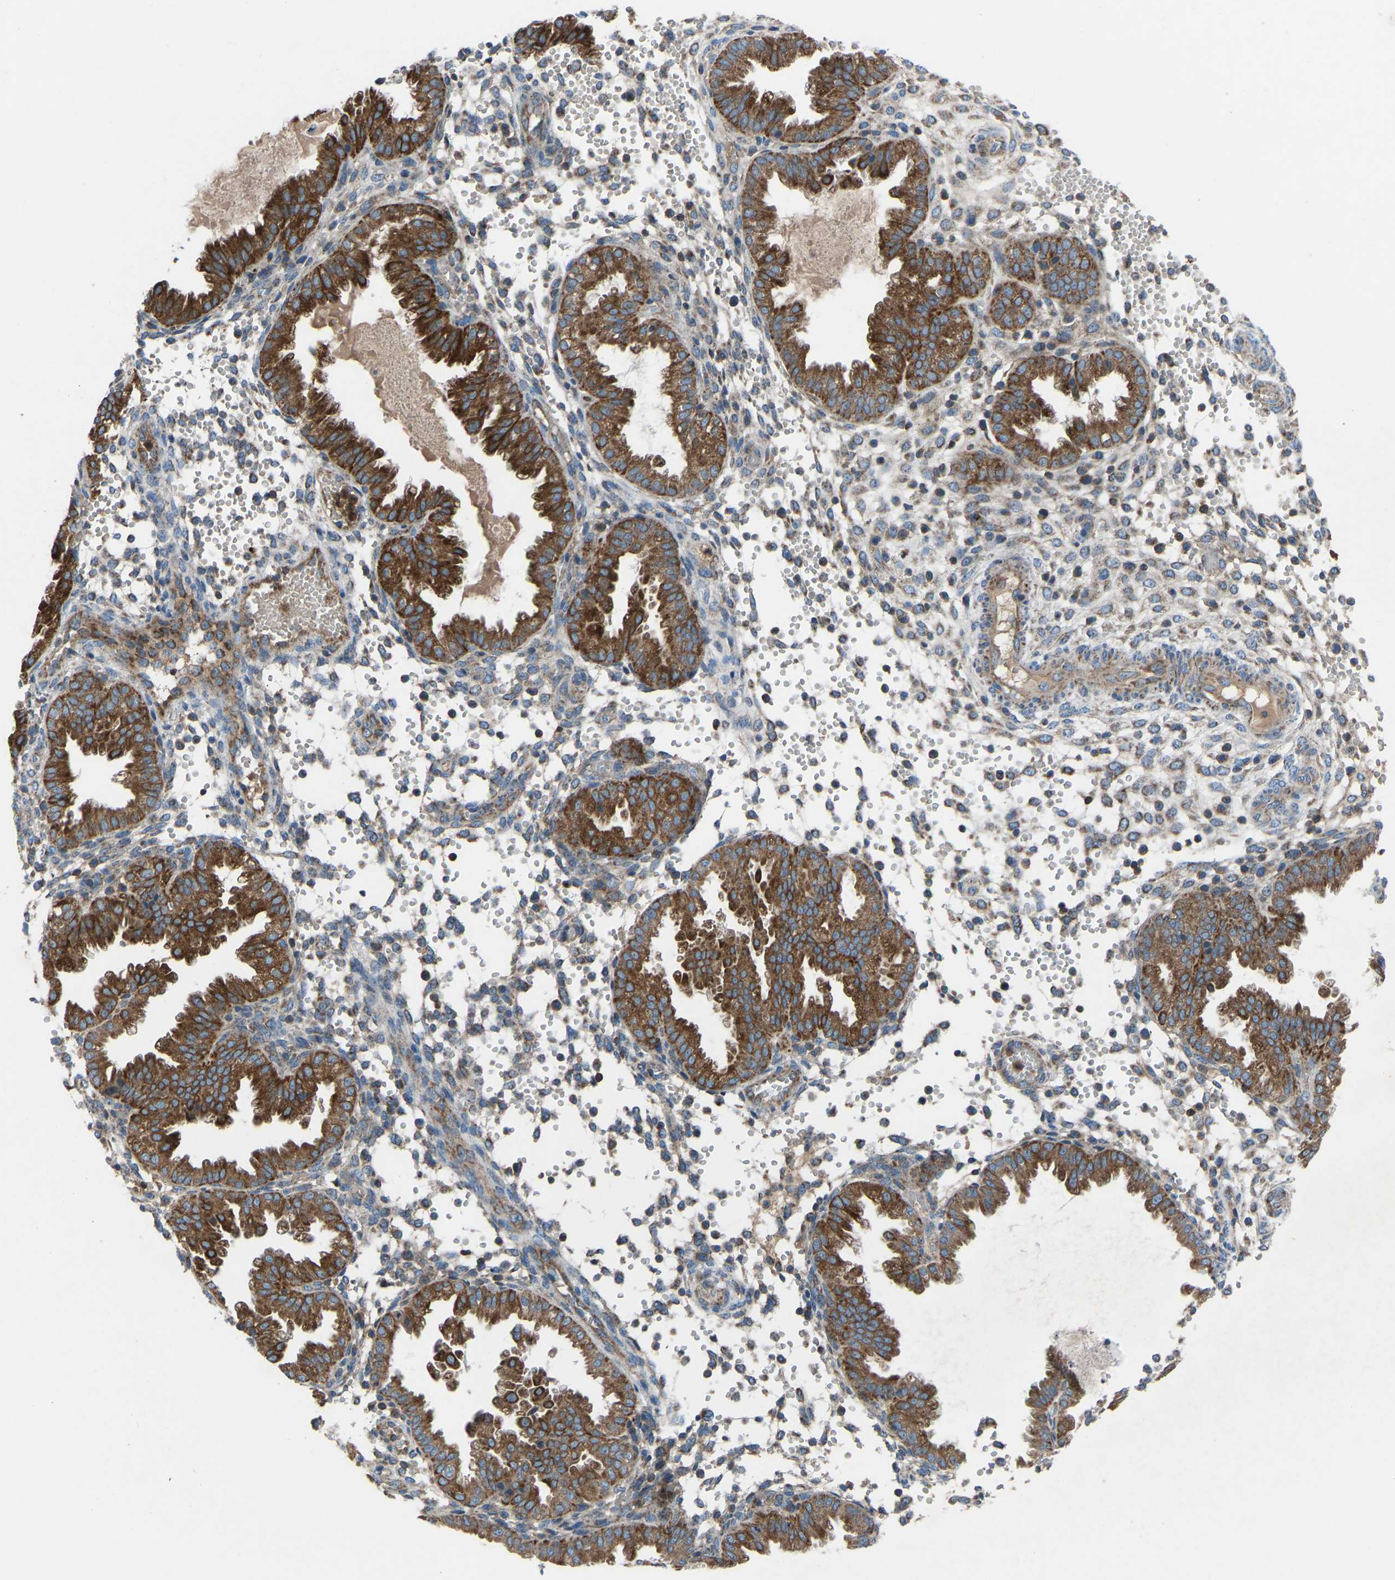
{"staining": {"intensity": "moderate", "quantity": "25%-75%", "location": "cytoplasmic/membranous"}, "tissue": "endometrium", "cell_type": "Cells in endometrial stroma", "image_type": "normal", "snomed": [{"axis": "morphology", "description": "Normal tissue, NOS"}, {"axis": "topography", "description": "Endometrium"}], "caption": "An image showing moderate cytoplasmic/membranous positivity in approximately 25%-75% of cells in endometrial stroma in unremarkable endometrium, as visualized by brown immunohistochemical staining.", "gene": "GRK6", "patient": {"sex": "female", "age": 33}}